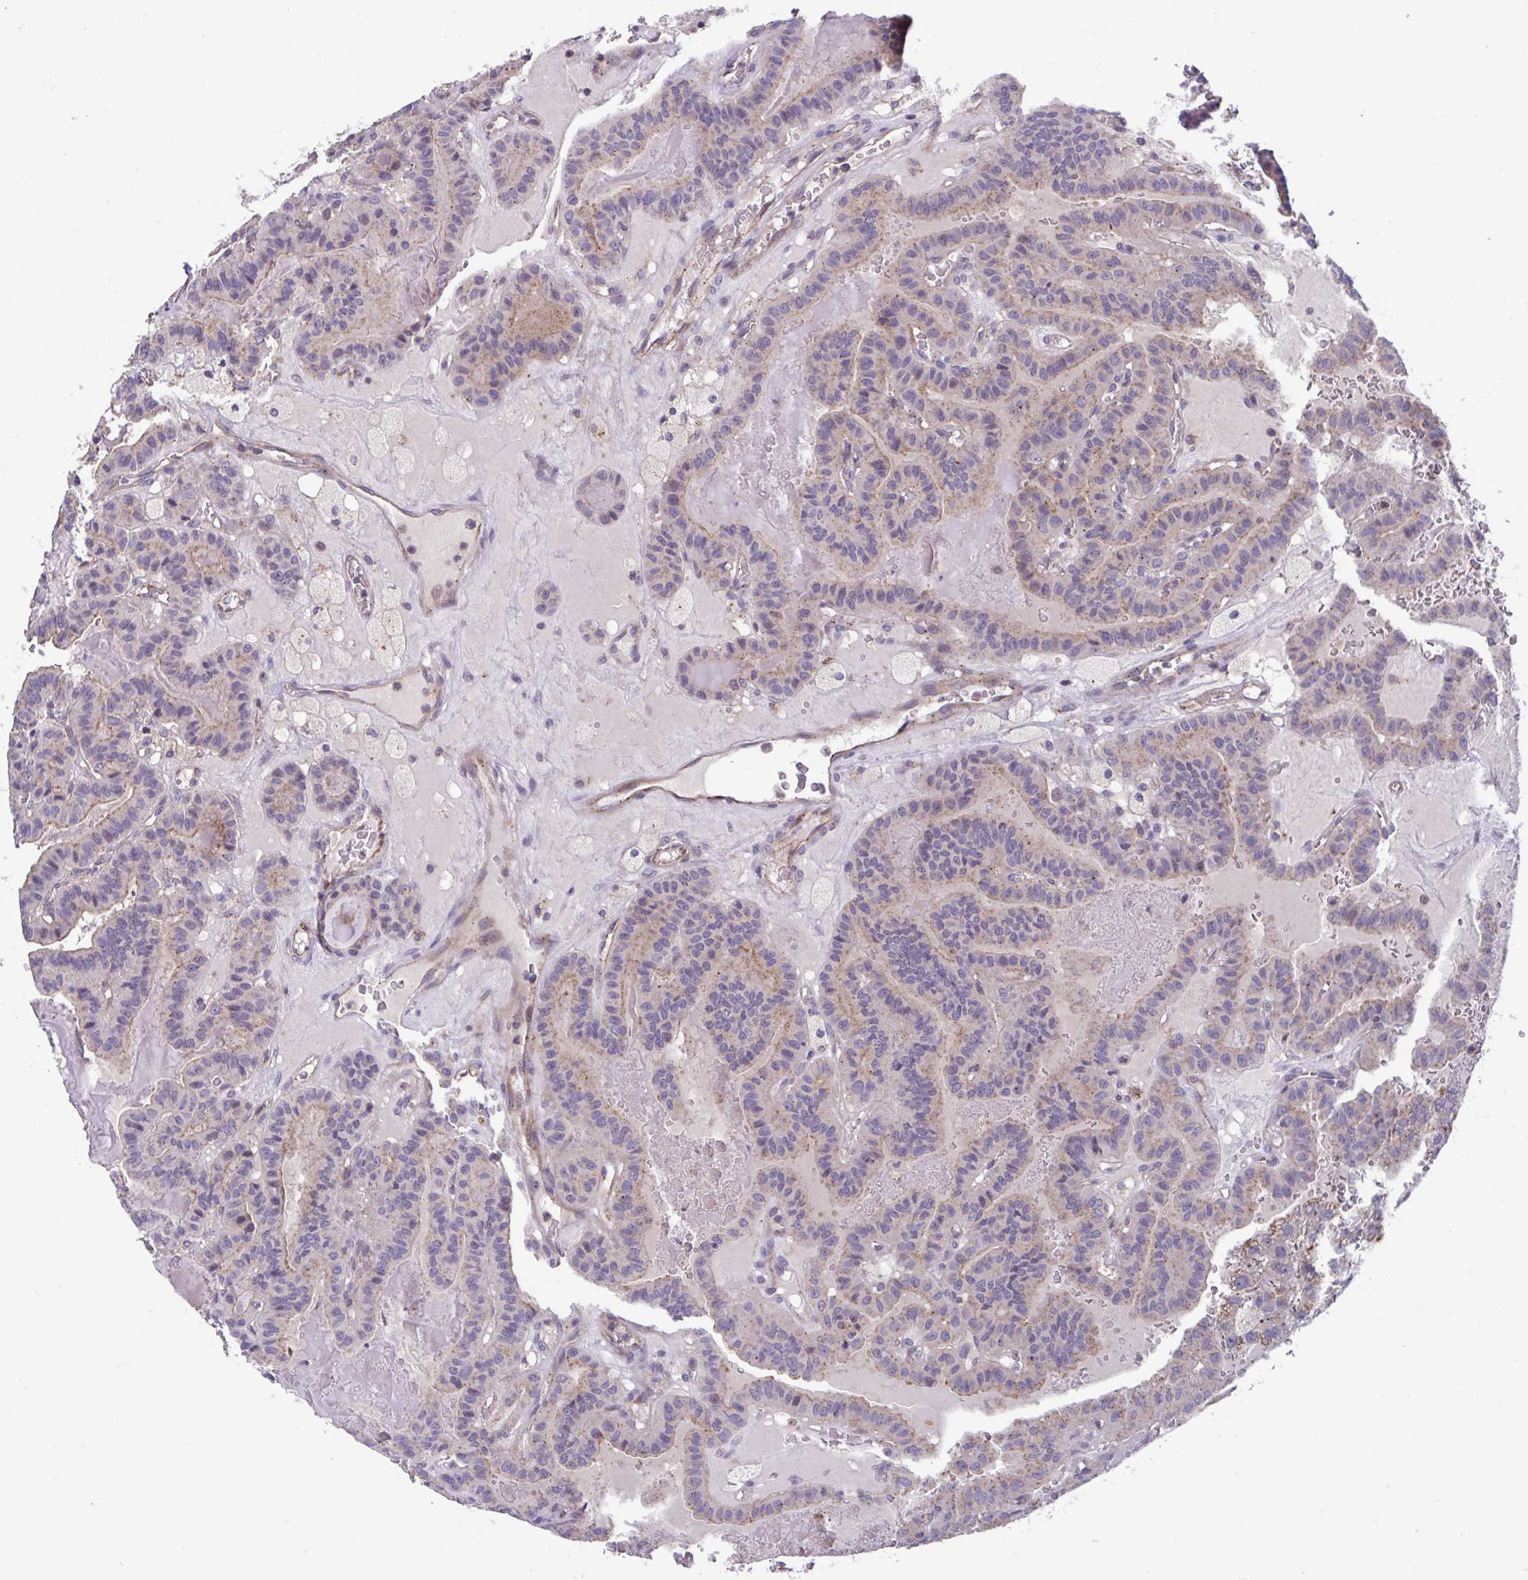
{"staining": {"intensity": "moderate", "quantity": "25%-75%", "location": "cytoplasmic/membranous,nuclear"}, "tissue": "thyroid cancer", "cell_type": "Tumor cells", "image_type": "cancer", "snomed": [{"axis": "morphology", "description": "Papillary adenocarcinoma, NOS"}, {"axis": "topography", "description": "Thyroid gland"}], "caption": "A medium amount of moderate cytoplasmic/membranous and nuclear expression is seen in about 25%-75% of tumor cells in thyroid cancer tissue.", "gene": "IST1", "patient": {"sex": "male", "age": 87}}